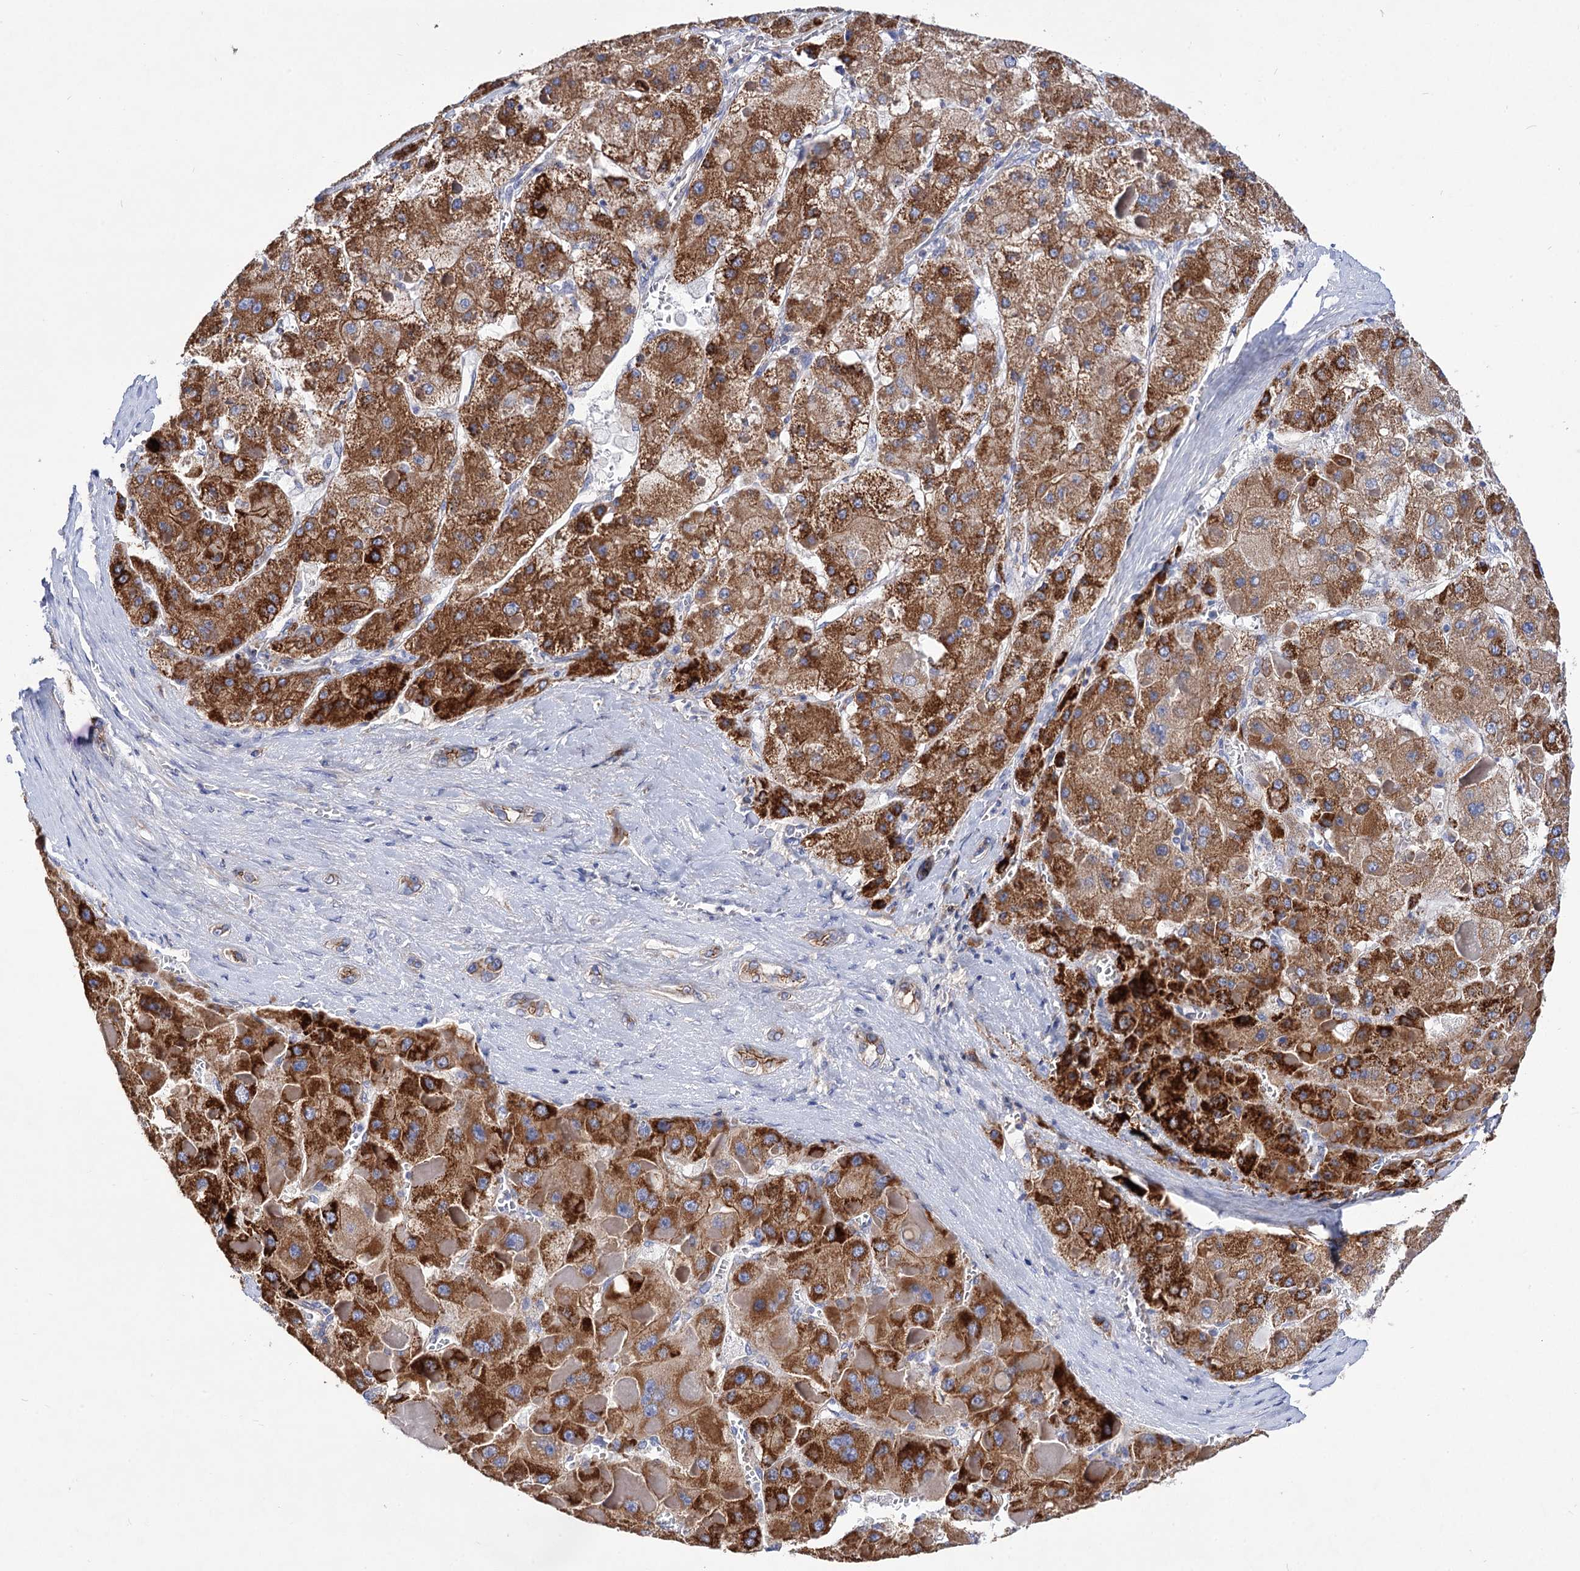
{"staining": {"intensity": "strong", "quantity": ">75%", "location": "cytoplasmic/membranous"}, "tissue": "liver cancer", "cell_type": "Tumor cells", "image_type": "cancer", "snomed": [{"axis": "morphology", "description": "Carcinoma, Hepatocellular, NOS"}, {"axis": "topography", "description": "Liver"}], "caption": "Liver hepatocellular carcinoma was stained to show a protein in brown. There is high levels of strong cytoplasmic/membranous positivity in about >75% of tumor cells.", "gene": "NUDCD2", "patient": {"sex": "female", "age": 73}}